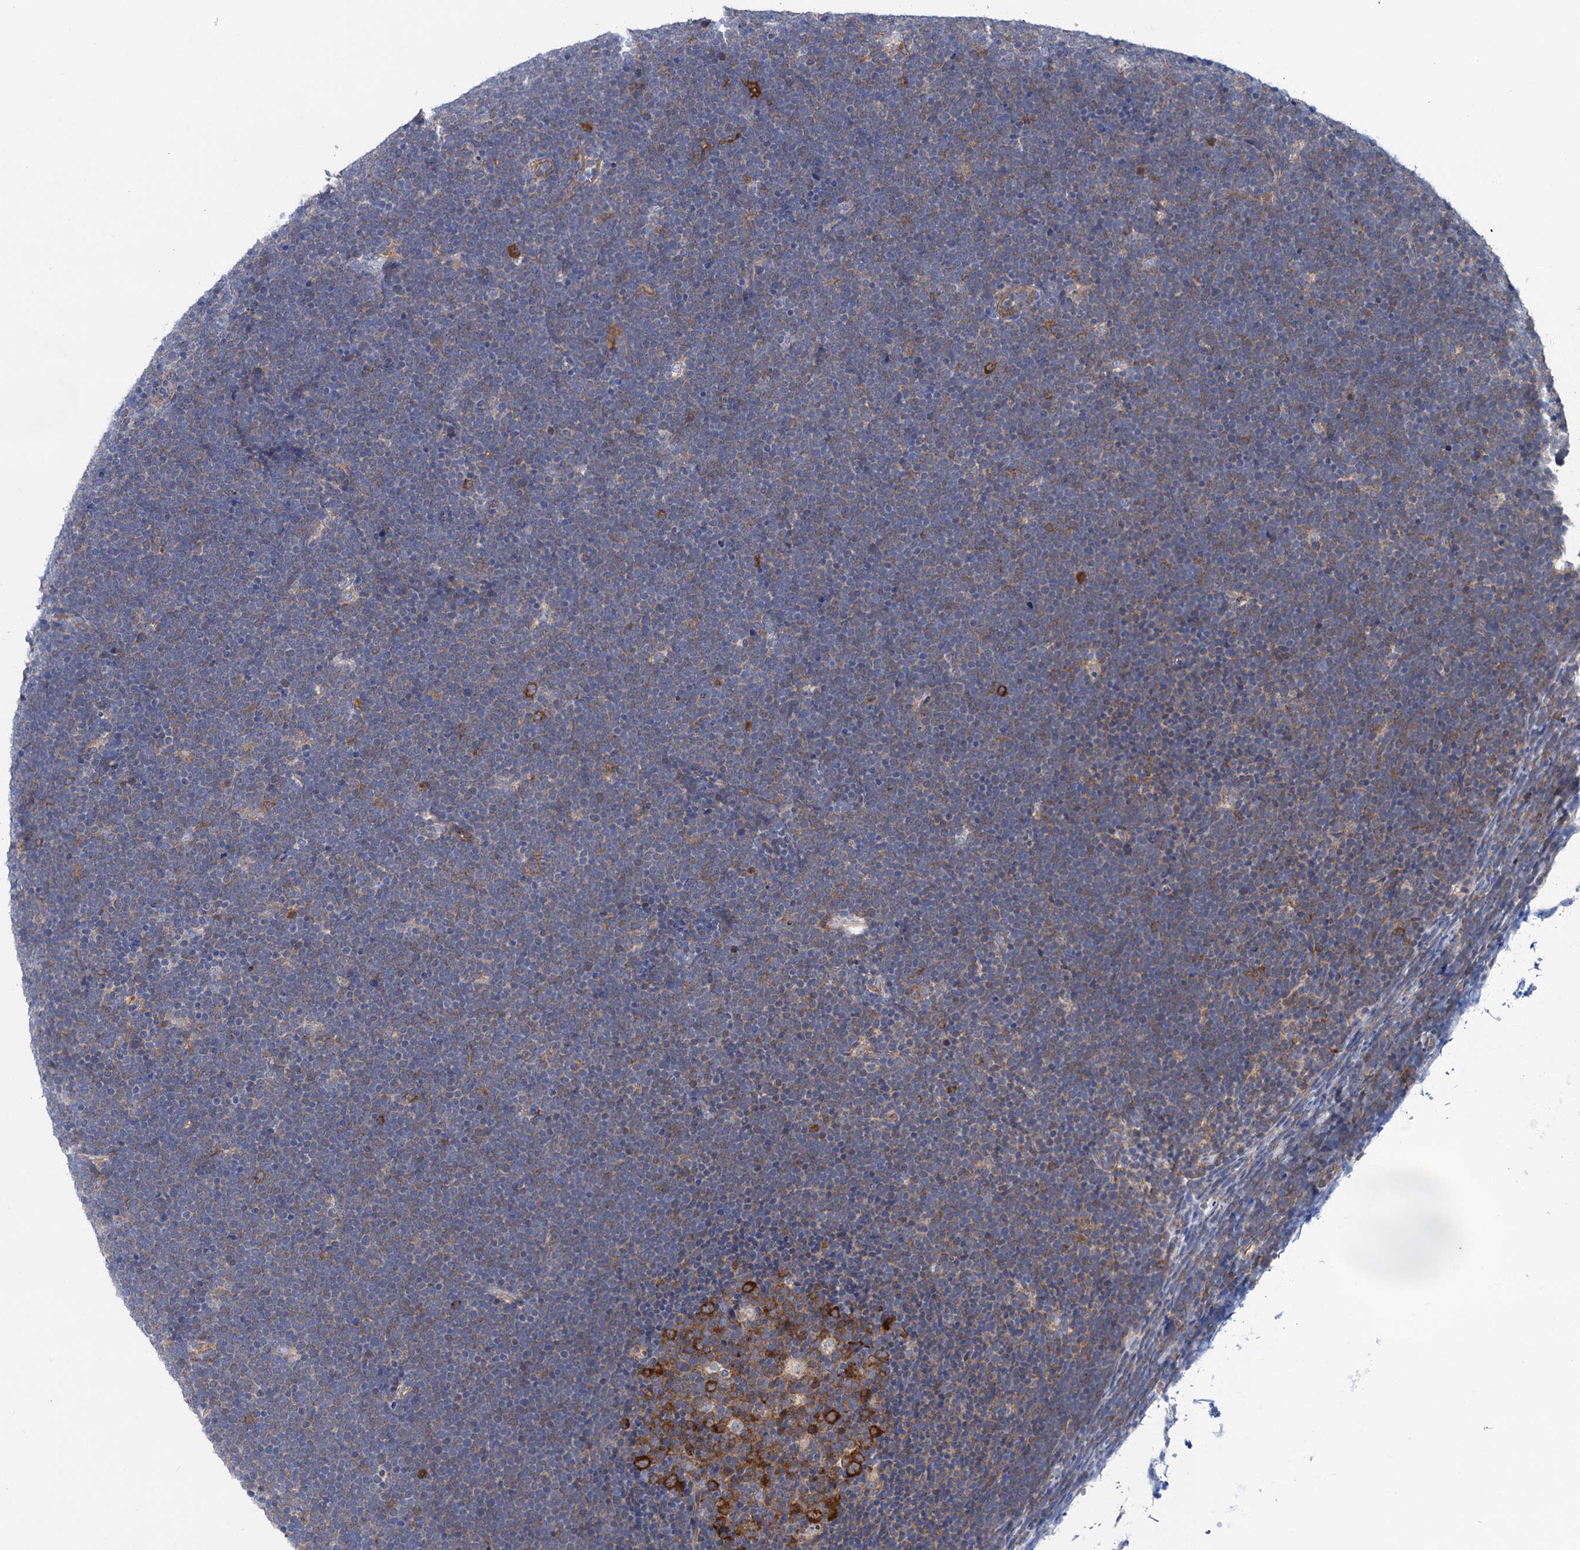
{"staining": {"intensity": "weak", "quantity": "<25%", "location": "cytoplasmic/membranous"}, "tissue": "lymphoma", "cell_type": "Tumor cells", "image_type": "cancer", "snomed": [{"axis": "morphology", "description": "Malignant lymphoma, non-Hodgkin's type, High grade"}, {"axis": "topography", "description": "Lymph node"}], "caption": "Immunohistochemistry (IHC) of lymphoma shows no expression in tumor cells. (DAB immunohistochemistry (IHC), high magnification).", "gene": "ZNRD2", "patient": {"sex": "male", "age": 13}}